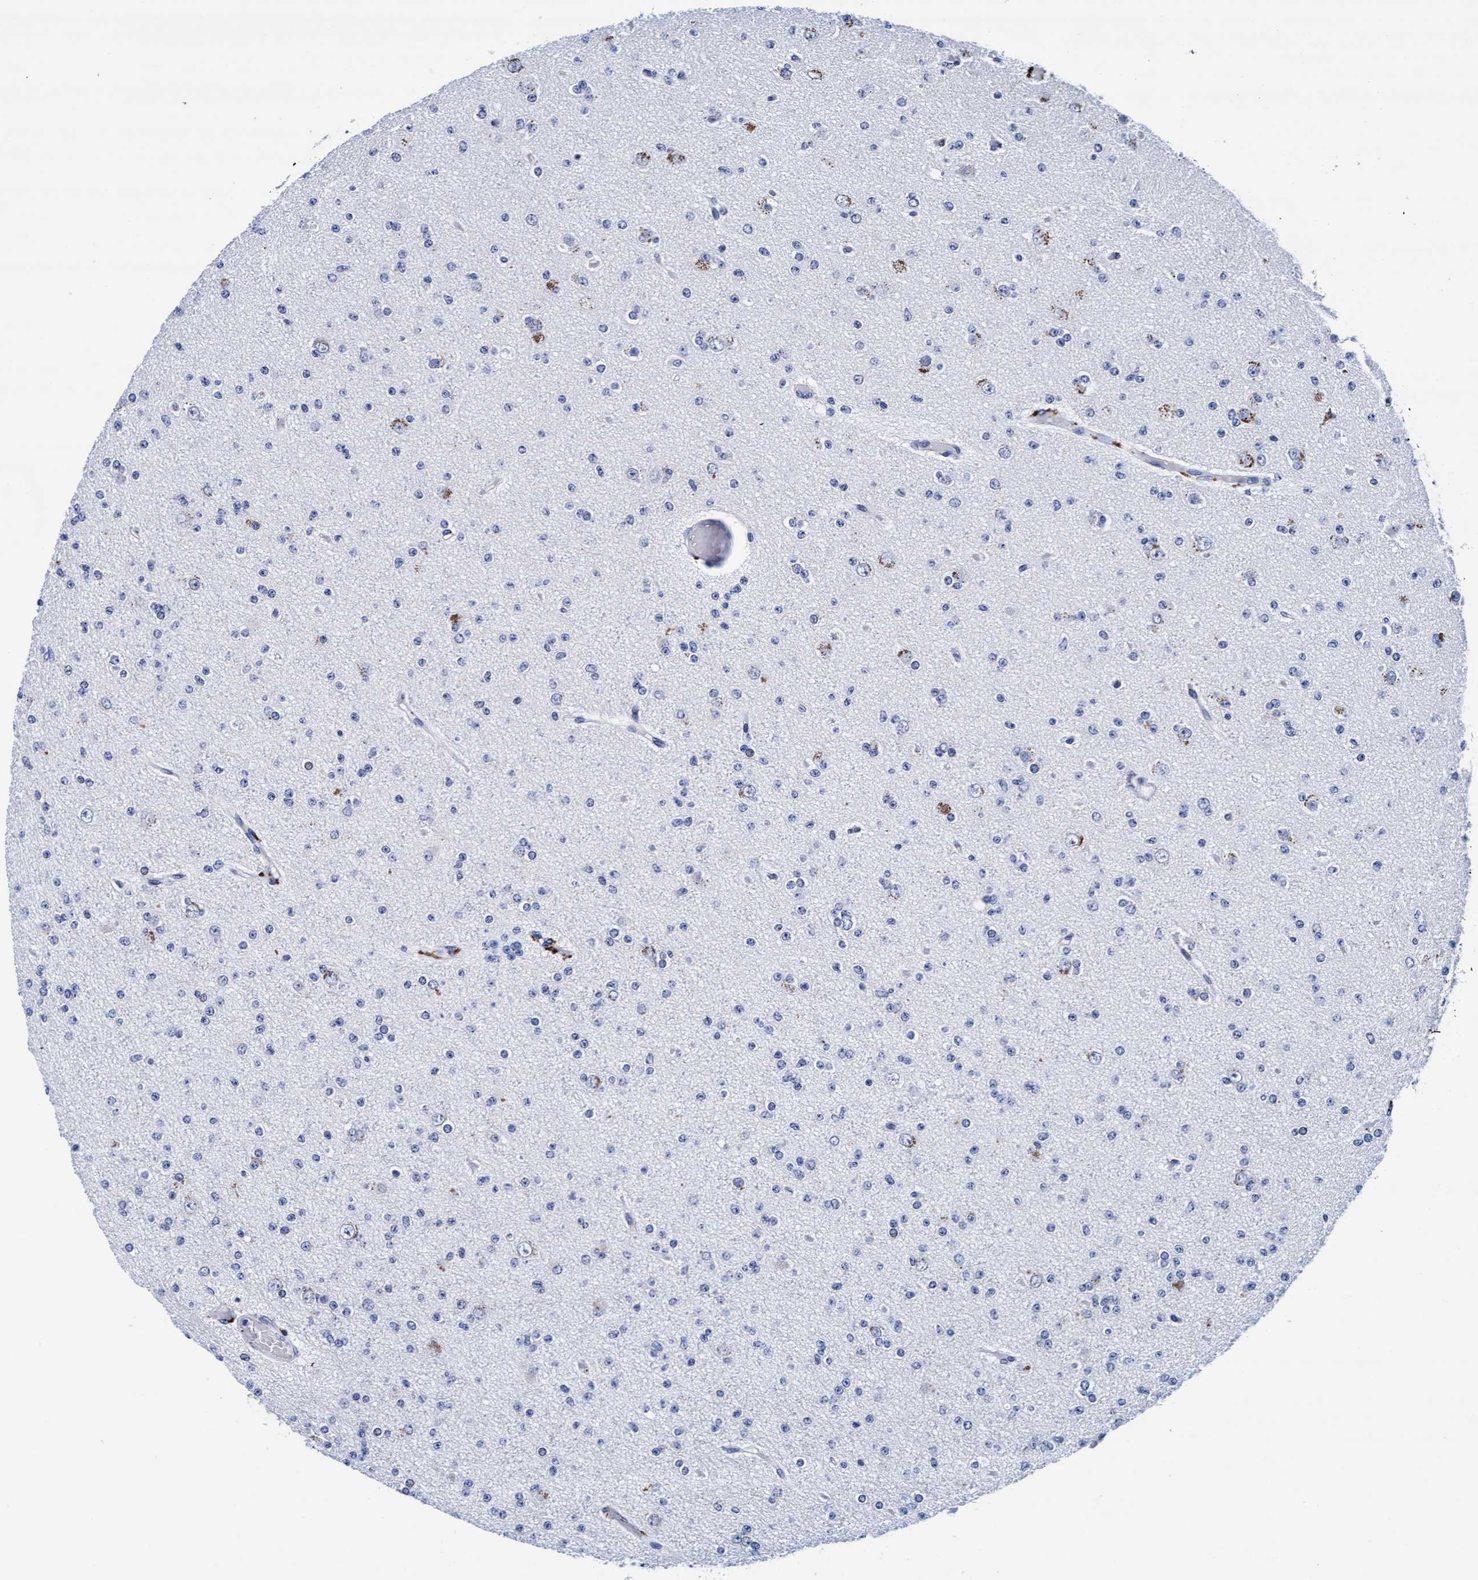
{"staining": {"intensity": "negative", "quantity": "none", "location": "none"}, "tissue": "glioma", "cell_type": "Tumor cells", "image_type": "cancer", "snomed": [{"axis": "morphology", "description": "Glioma, malignant, Low grade"}, {"axis": "topography", "description": "Brain"}], "caption": "Immunohistochemical staining of human glioma displays no significant staining in tumor cells.", "gene": "ARSG", "patient": {"sex": "female", "age": 22}}